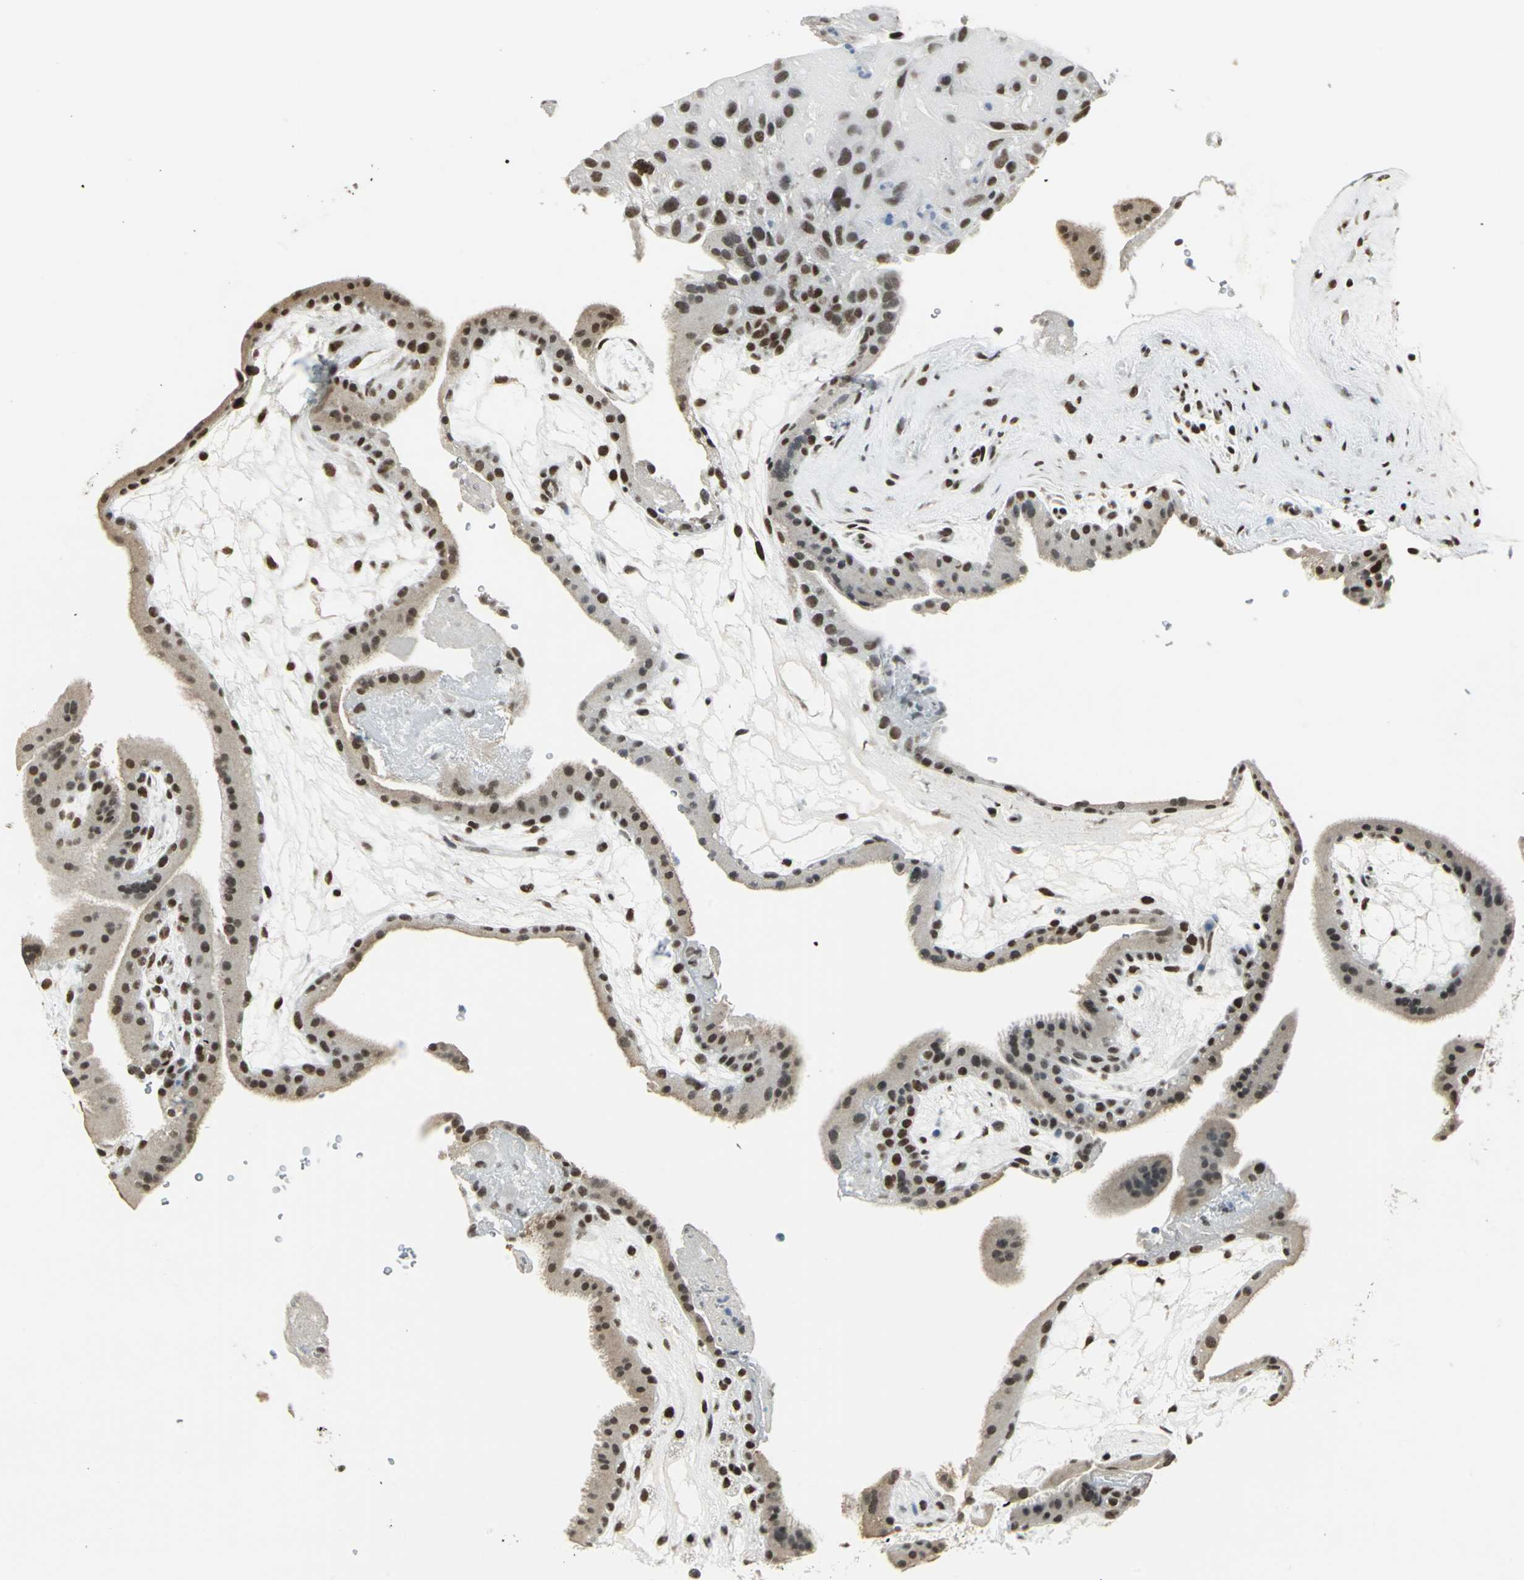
{"staining": {"intensity": "strong", "quantity": ">75%", "location": "nuclear"}, "tissue": "placenta", "cell_type": "Decidual cells", "image_type": "normal", "snomed": [{"axis": "morphology", "description": "Normal tissue, NOS"}, {"axis": "topography", "description": "Placenta"}], "caption": "The micrograph shows immunohistochemical staining of benign placenta. There is strong nuclear staining is appreciated in about >75% of decidual cells.", "gene": "ADNP", "patient": {"sex": "female", "age": 19}}